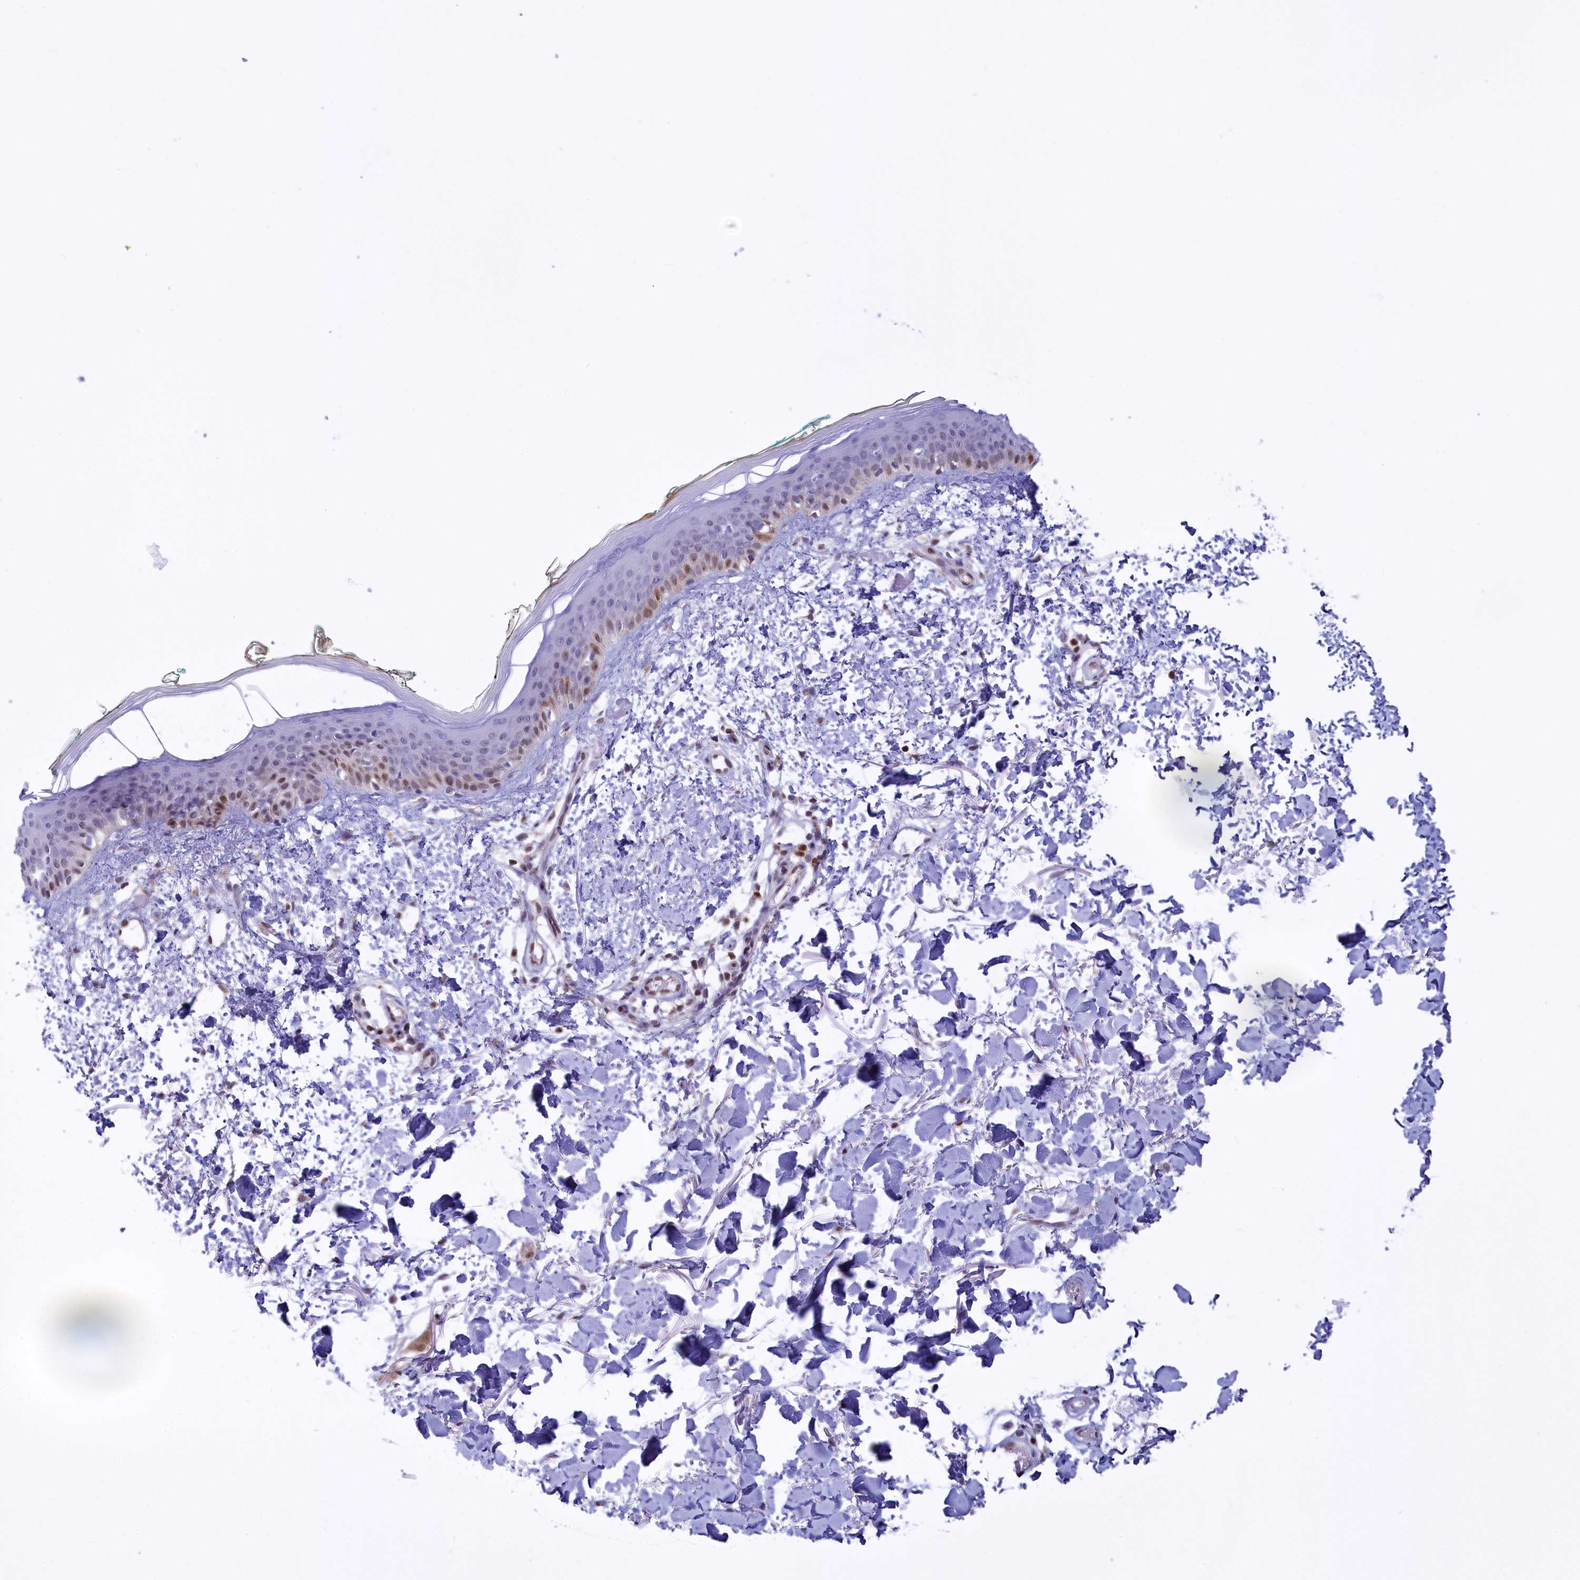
{"staining": {"intensity": "negative", "quantity": "none", "location": "none"}, "tissue": "skin", "cell_type": "Fibroblasts", "image_type": "normal", "snomed": [{"axis": "morphology", "description": "Normal tissue, NOS"}, {"axis": "topography", "description": "Skin"}], "caption": "DAB (3,3'-diaminobenzidine) immunohistochemical staining of unremarkable human skin displays no significant positivity in fibroblasts.", "gene": "IZUMO2", "patient": {"sex": "male", "age": 62}}